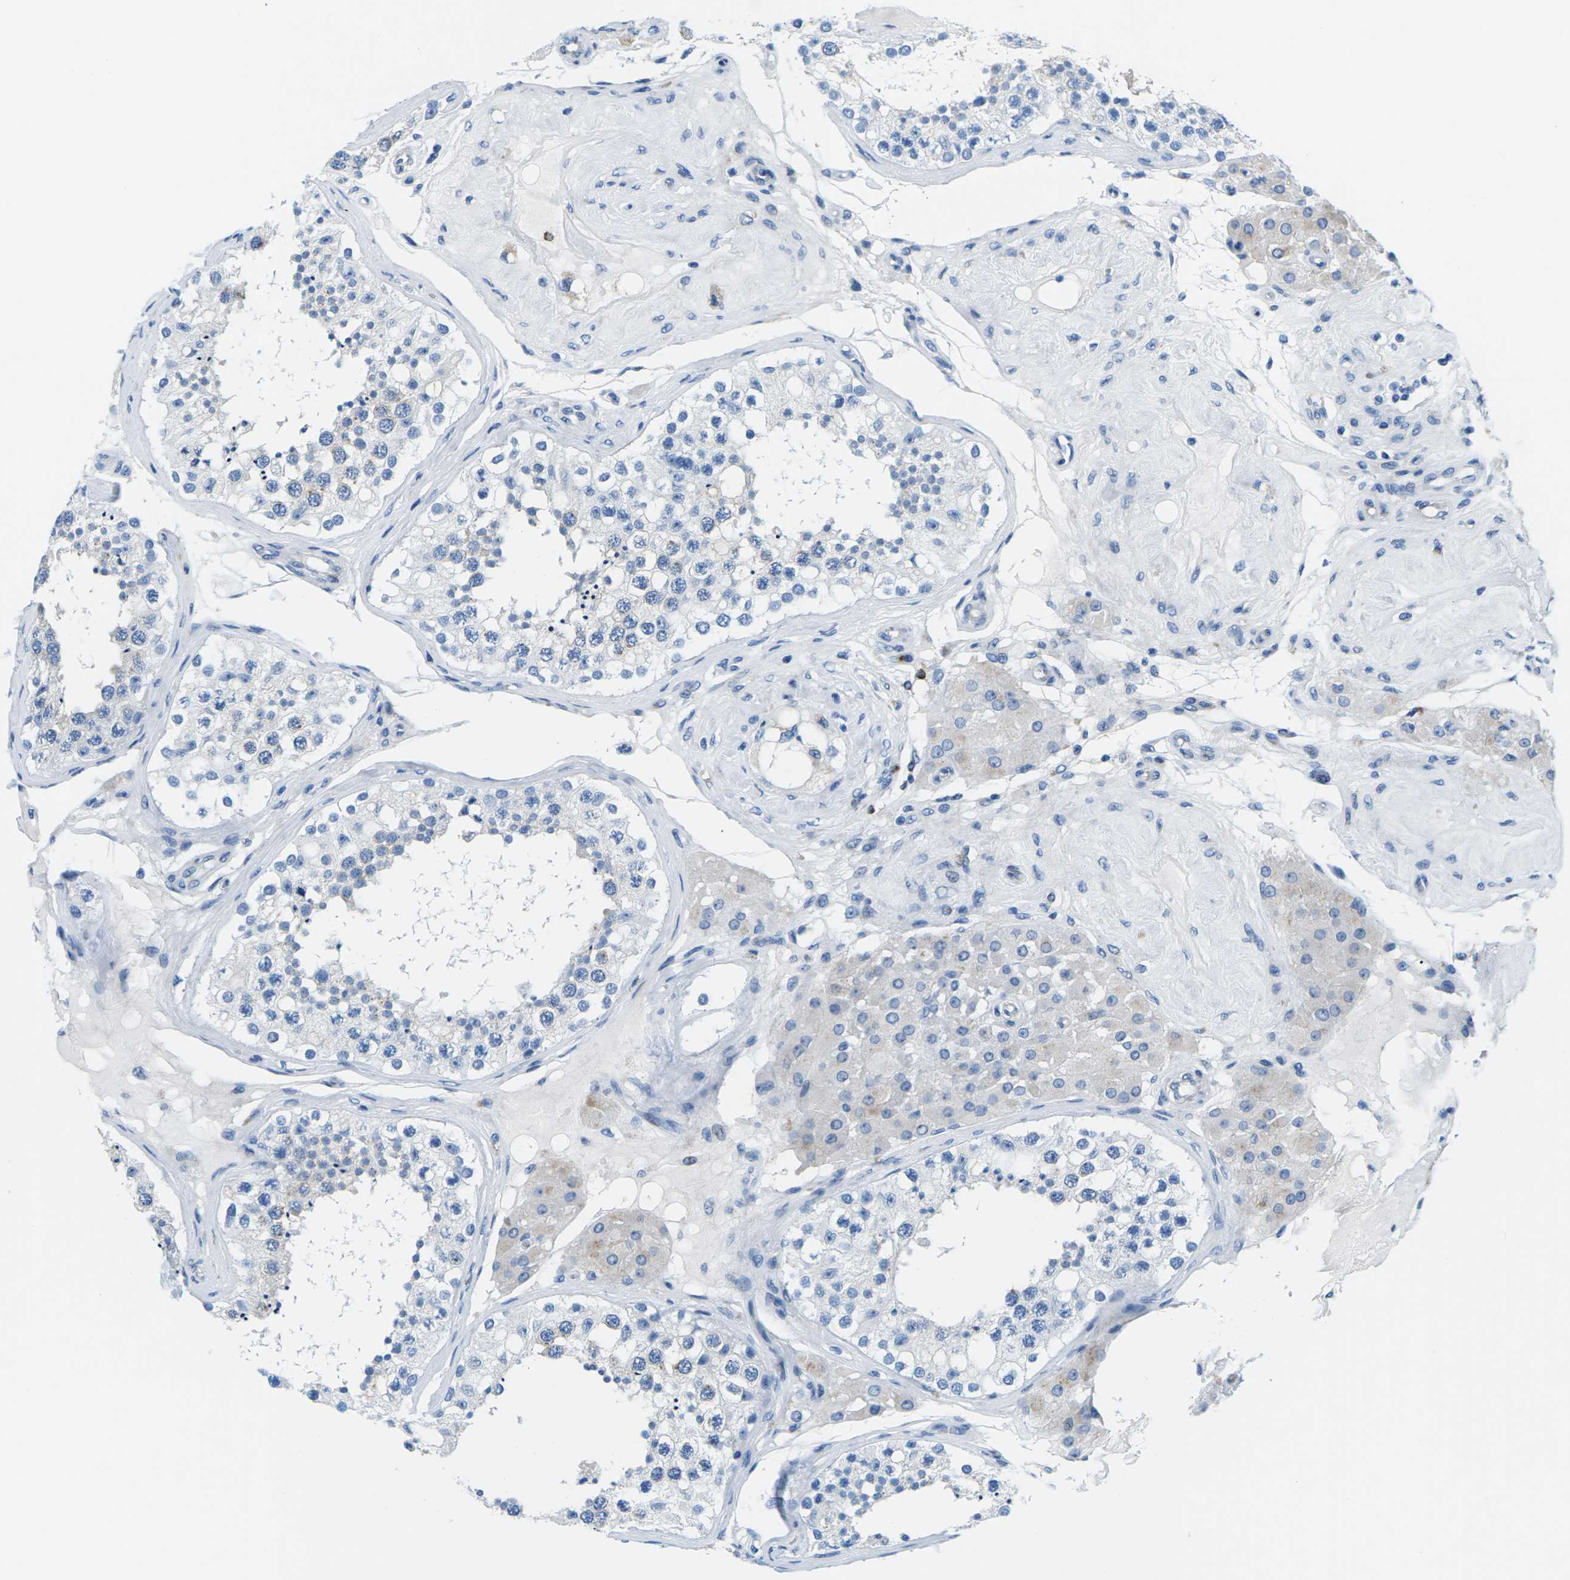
{"staining": {"intensity": "negative", "quantity": "none", "location": "none"}, "tissue": "testis", "cell_type": "Cells in seminiferous ducts", "image_type": "normal", "snomed": [{"axis": "morphology", "description": "Normal tissue, NOS"}, {"axis": "topography", "description": "Testis"}], "caption": "An image of human testis is negative for staining in cells in seminiferous ducts. (Brightfield microscopy of DAB (3,3'-diaminobenzidine) immunohistochemistry (IHC) at high magnification).", "gene": "SYNGR2", "patient": {"sex": "male", "age": 68}}